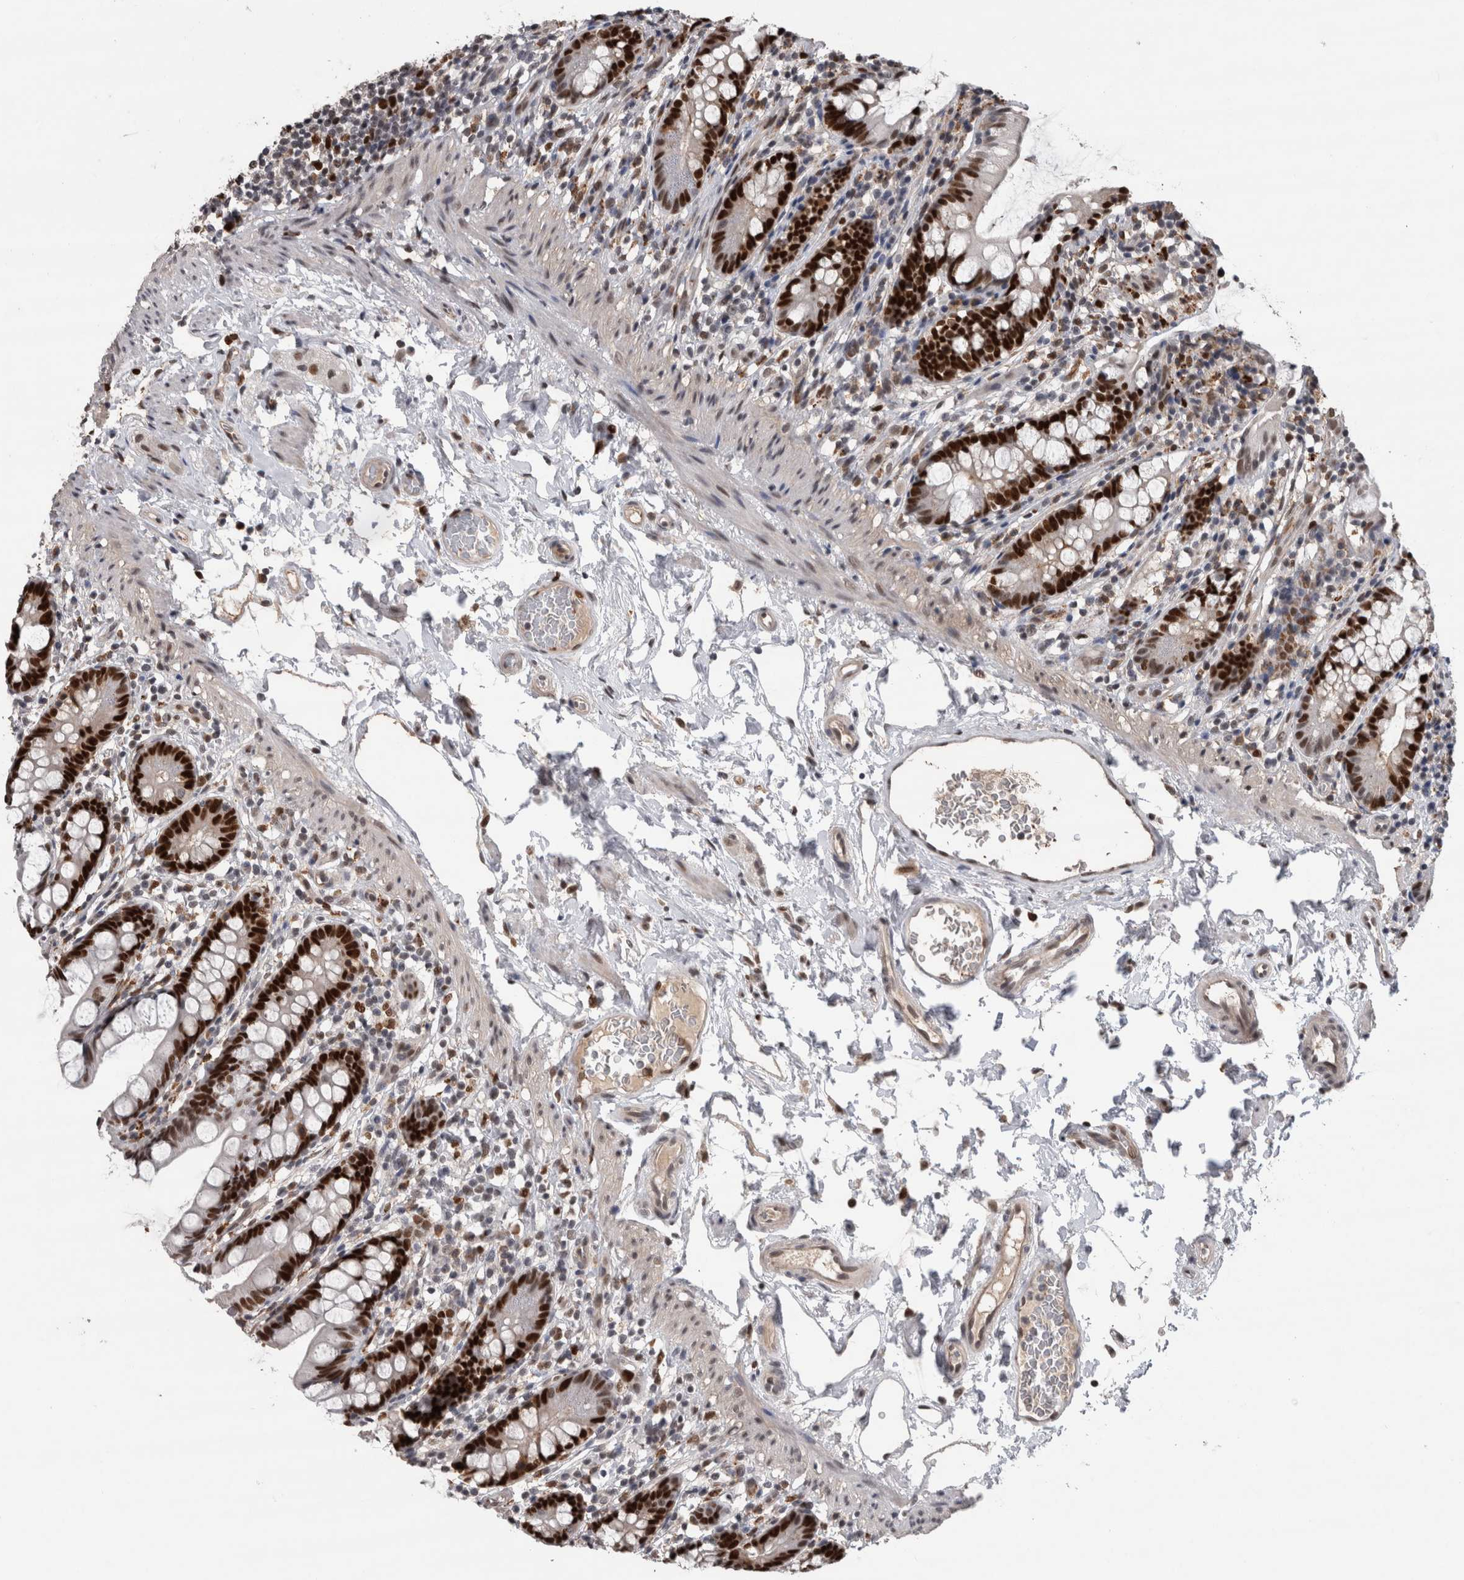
{"staining": {"intensity": "strong", "quantity": "25%-75%", "location": "nuclear"}, "tissue": "small intestine", "cell_type": "Glandular cells", "image_type": "normal", "snomed": [{"axis": "morphology", "description": "Normal tissue, NOS"}, {"axis": "topography", "description": "Small intestine"}], "caption": "Brown immunohistochemical staining in unremarkable small intestine displays strong nuclear expression in approximately 25%-75% of glandular cells. The protein of interest is shown in brown color, while the nuclei are stained blue.", "gene": "POLD2", "patient": {"sex": "female", "age": 84}}